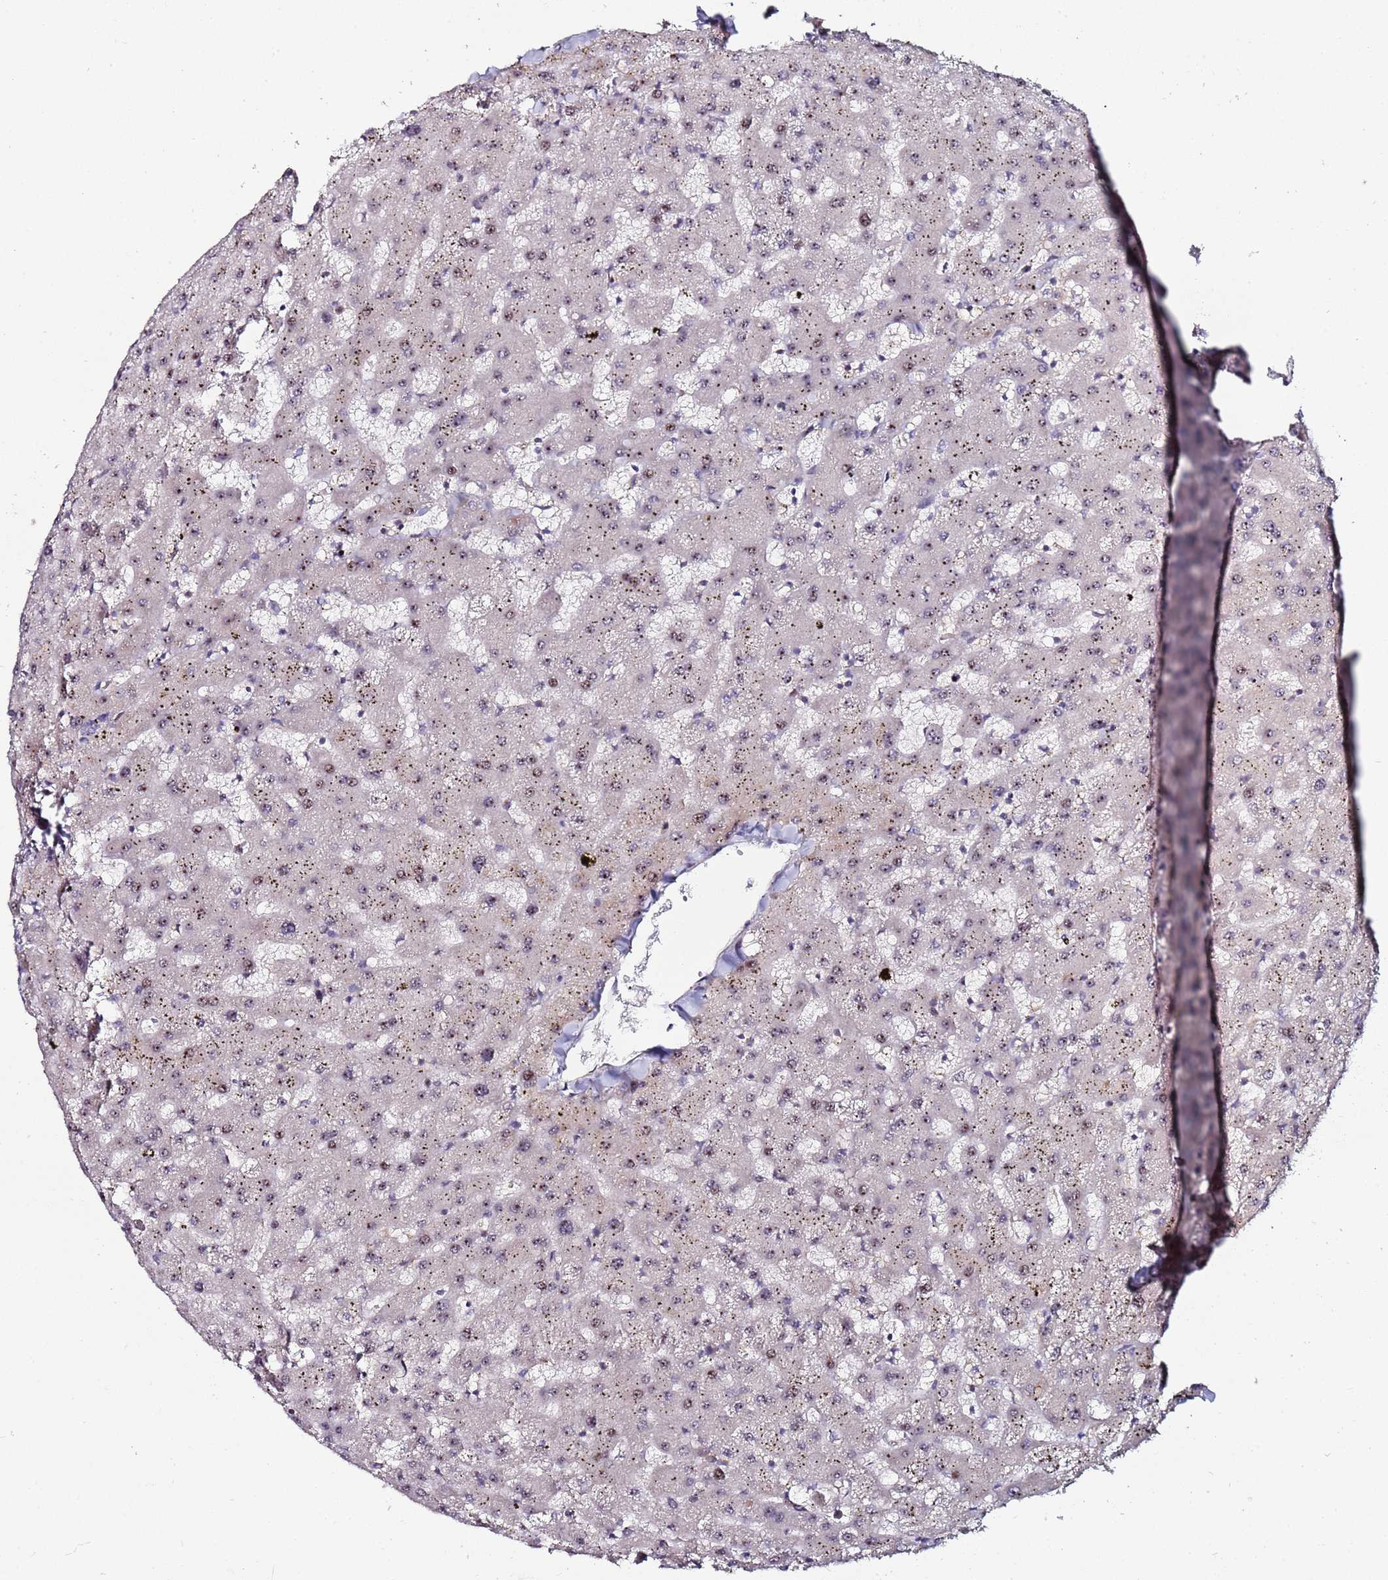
{"staining": {"intensity": "negative", "quantity": "none", "location": "none"}, "tissue": "liver", "cell_type": "Cholangiocytes", "image_type": "normal", "snomed": [{"axis": "morphology", "description": "Normal tissue, NOS"}, {"axis": "topography", "description": "Liver"}], "caption": "Micrograph shows no significant protein positivity in cholangiocytes of benign liver. Brightfield microscopy of immunohistochemistry stained with DAB (brown) and hematoxylin (blue), captured at high magnification.", "gene": "KRI1", "patient": {"sex": "female", "age": 63}}